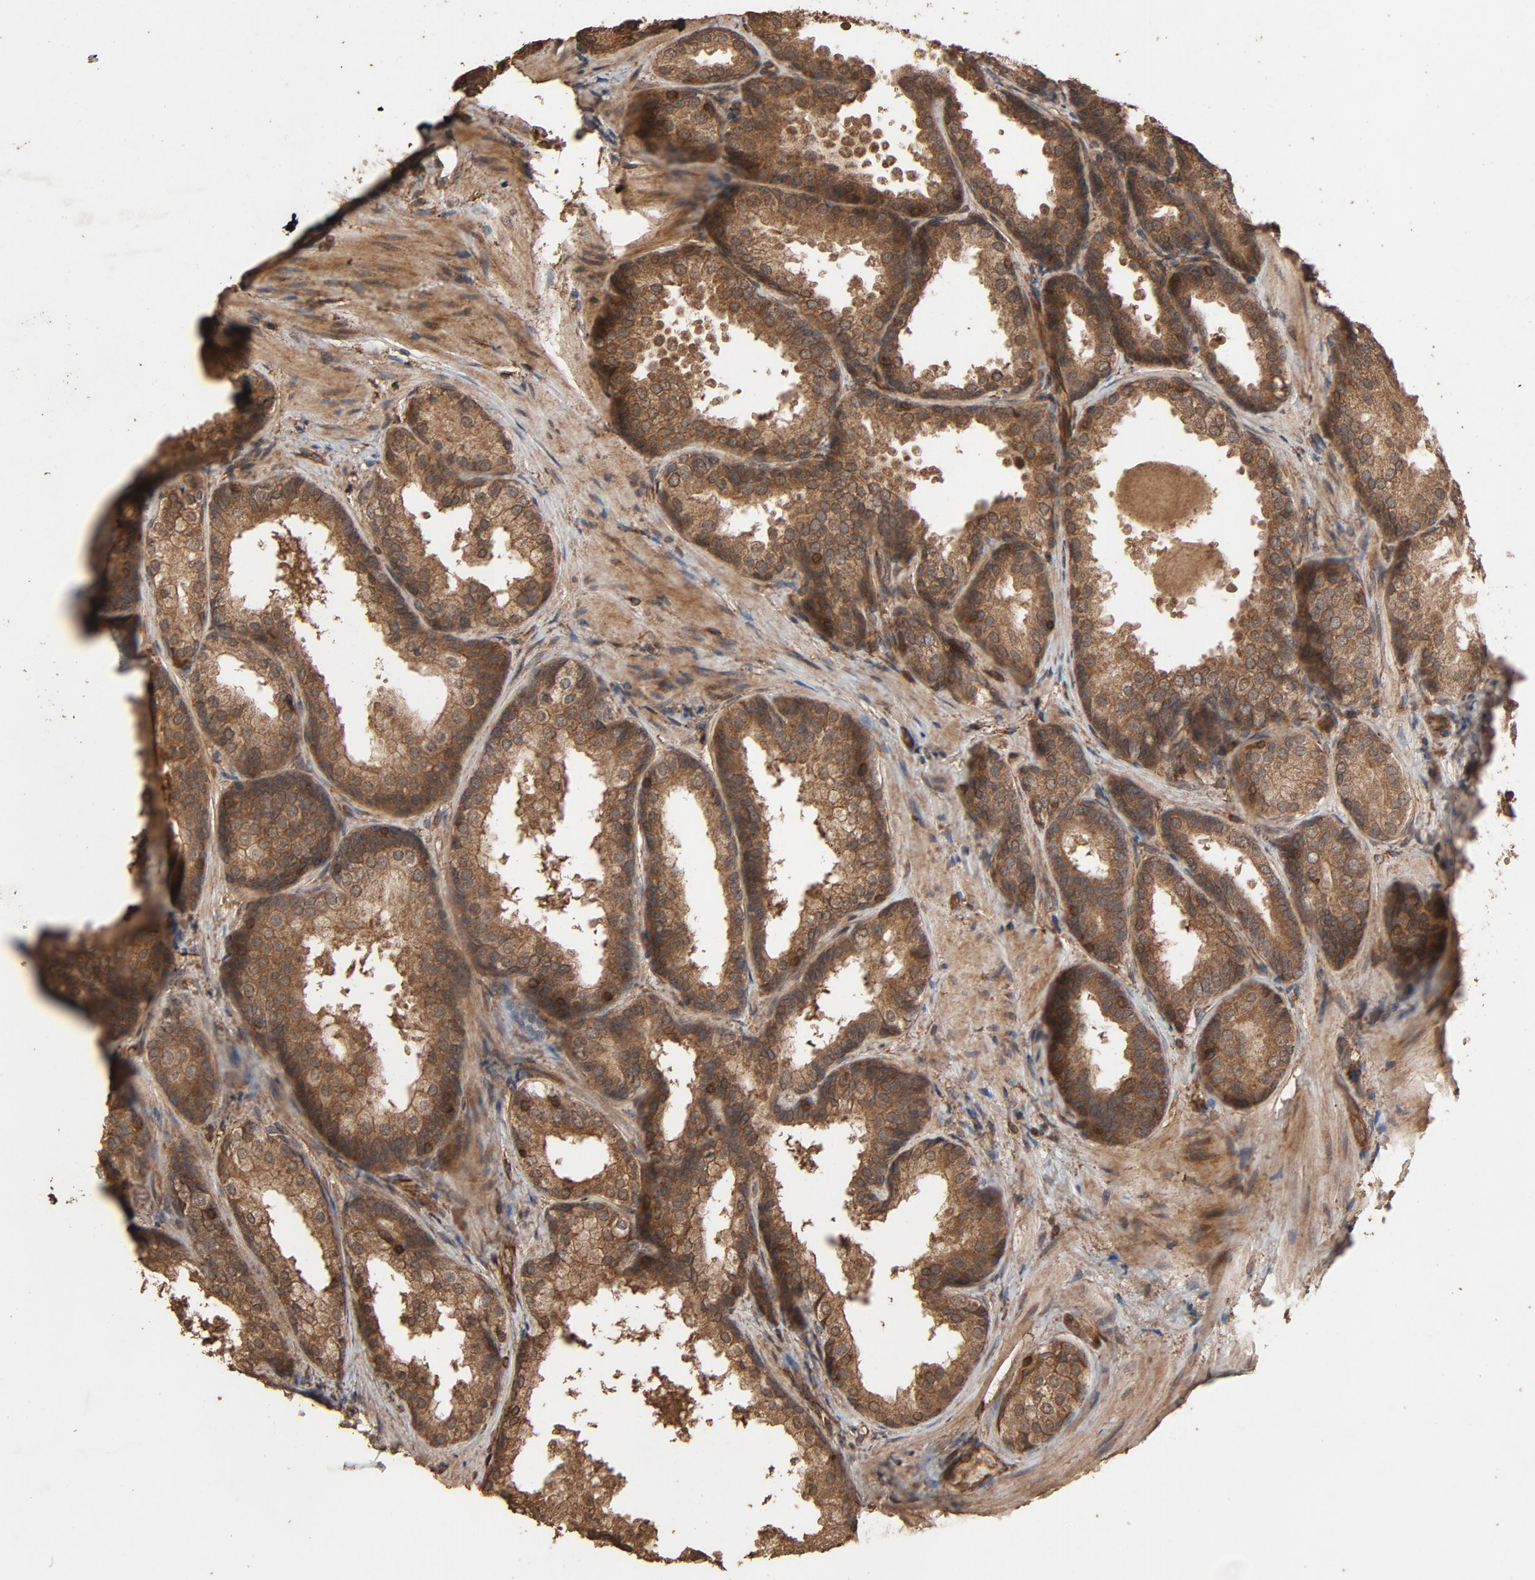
{"staining": {"intensity": "moderate", "quantity": ">75%", "location": "cytoplasmic/membranous"}, "tissue": "prostate cancer", "cell_type": "Tumor cells", "image_type": "cancer", "snomed": [{"axis": "morphology", "description": "Adenocarcinoma, High grade"}, {"axis": "topography", "description": "Prostate"}], "caption": "Moderate cytoplasmic/membranous protein positivity is appreciated in approximately >75% of tumor cells in adenocarcinoma (high-grade) (prostate).", "gene": "RPS6KA6", "patient": {"sex": "male", "age": 70}}